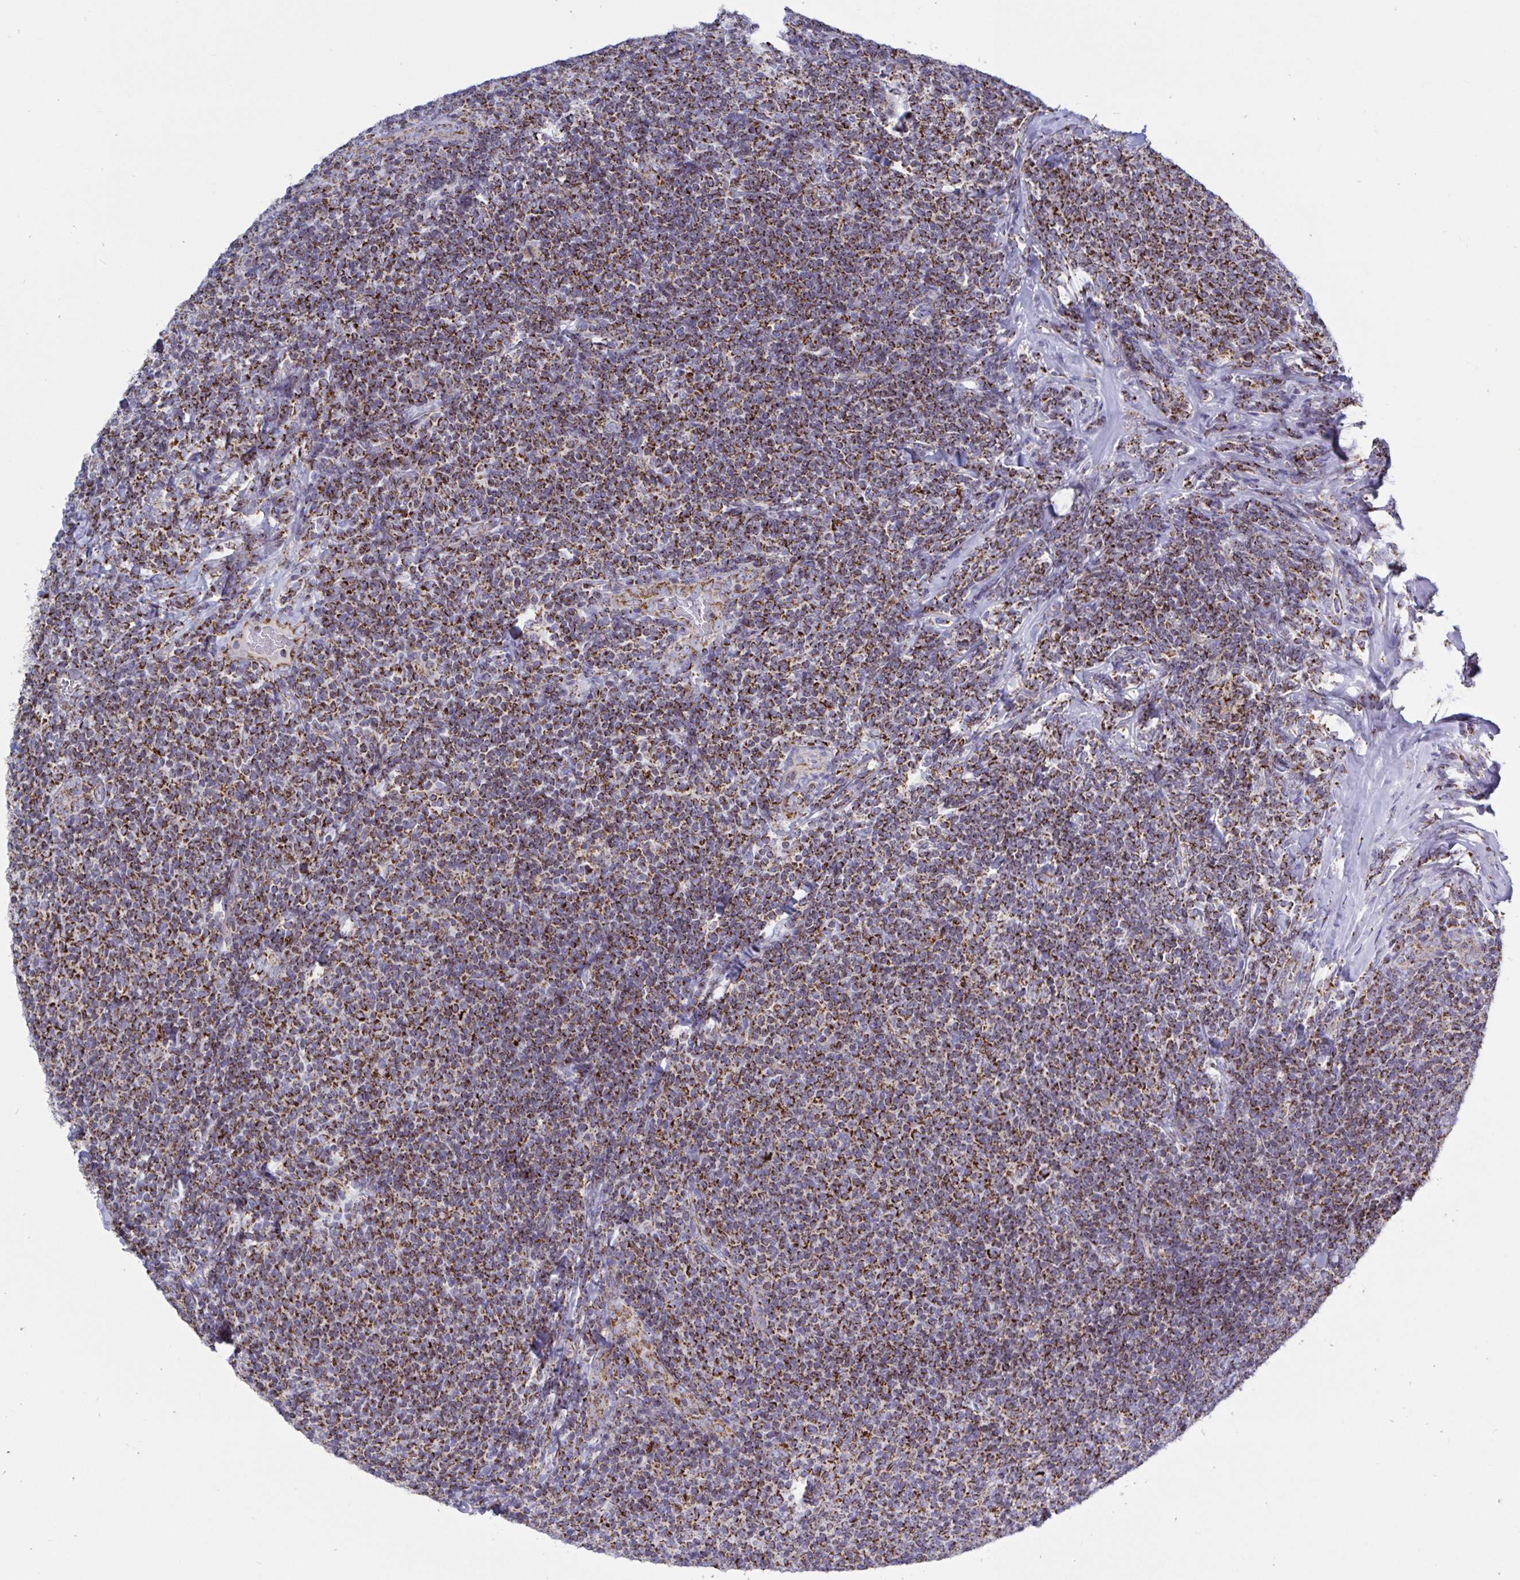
{"staining": {"intensity": "moderate", "quantity": ">75%", "location": "cytoplasmic/membranous"}, "tissue": "lymphoma", "cell_type": "Tumor cells", "image_type": "cancer", "snomed": [{"axis": "morphology", "description": "Malignant lymphoma, non-Hodgkin's type, Low grade"}, {"axis": "topography", "description": "Lymph node"}], "caption": "A brown stain shows moderate cytoplasmic/membranous positivity of a protein in human low-grade malignant lymphoma, non-Hodgkin's type tumor cells.", "gene": "HSPE1", "patient": {"sex": "male", "age": 52}}